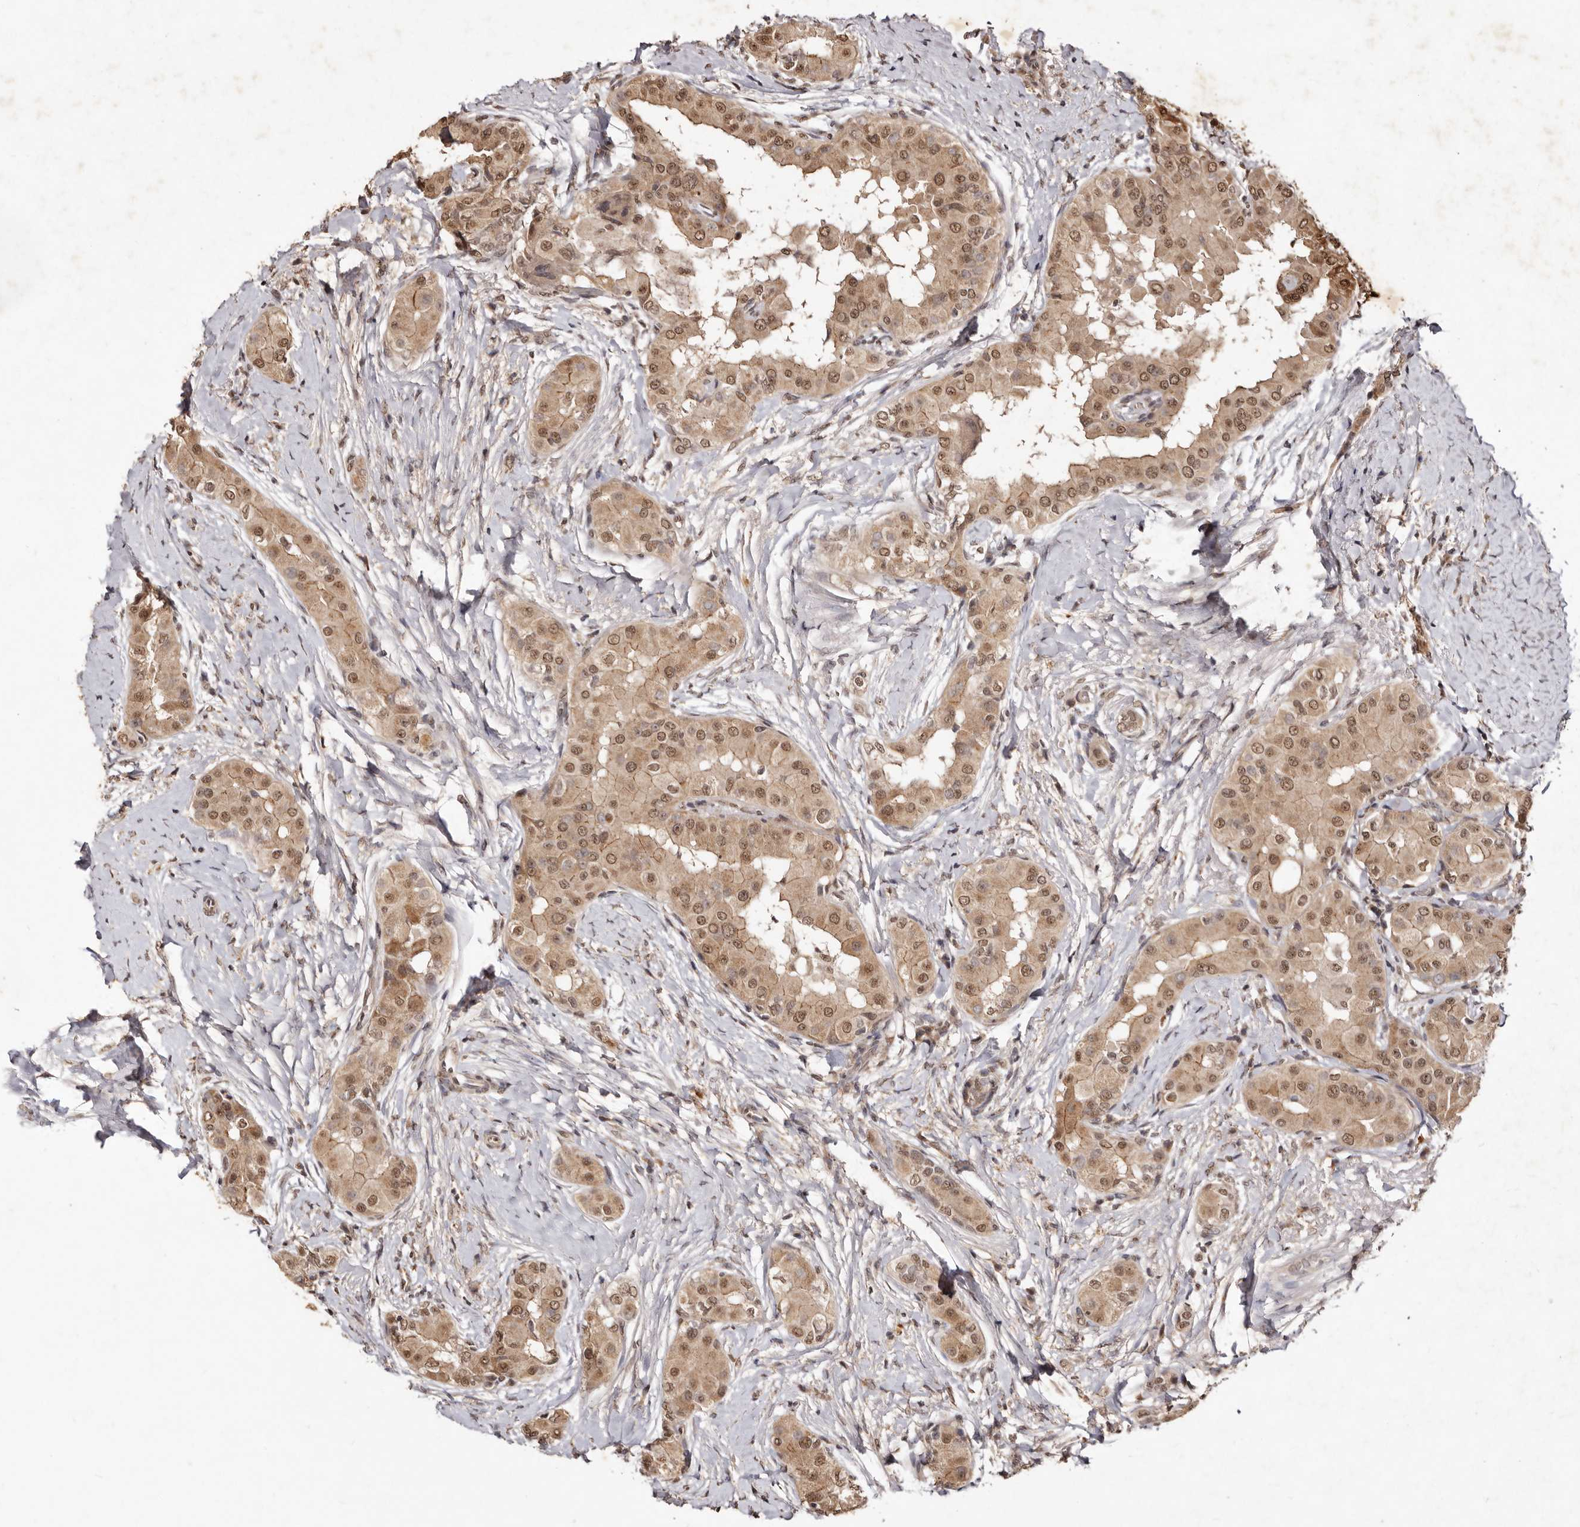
{"staining": {"intensity": "moderate", "quantity": ">75%", "location": "cytoplasmic/membranous,nuclear"}, "tissue": "thyroid cancer", "cell_type": "Tumor cells", "image_type": "cancer", "snomed": [{"axis": "morphology", "description": "Papillary adenocarcinoma, NOS"}, {"axis": "topography", "description": "Thyroid gland"}], "caption": "Protein expression analysis of thyroid cancer (papillary adenocarcinoma) displays moderate cytoplasmic/membranous and nuclear expression in approximately >75% of tumor cells.", "gene": "NOTCH1", "patient": {"sex": "male", "age": 33}}